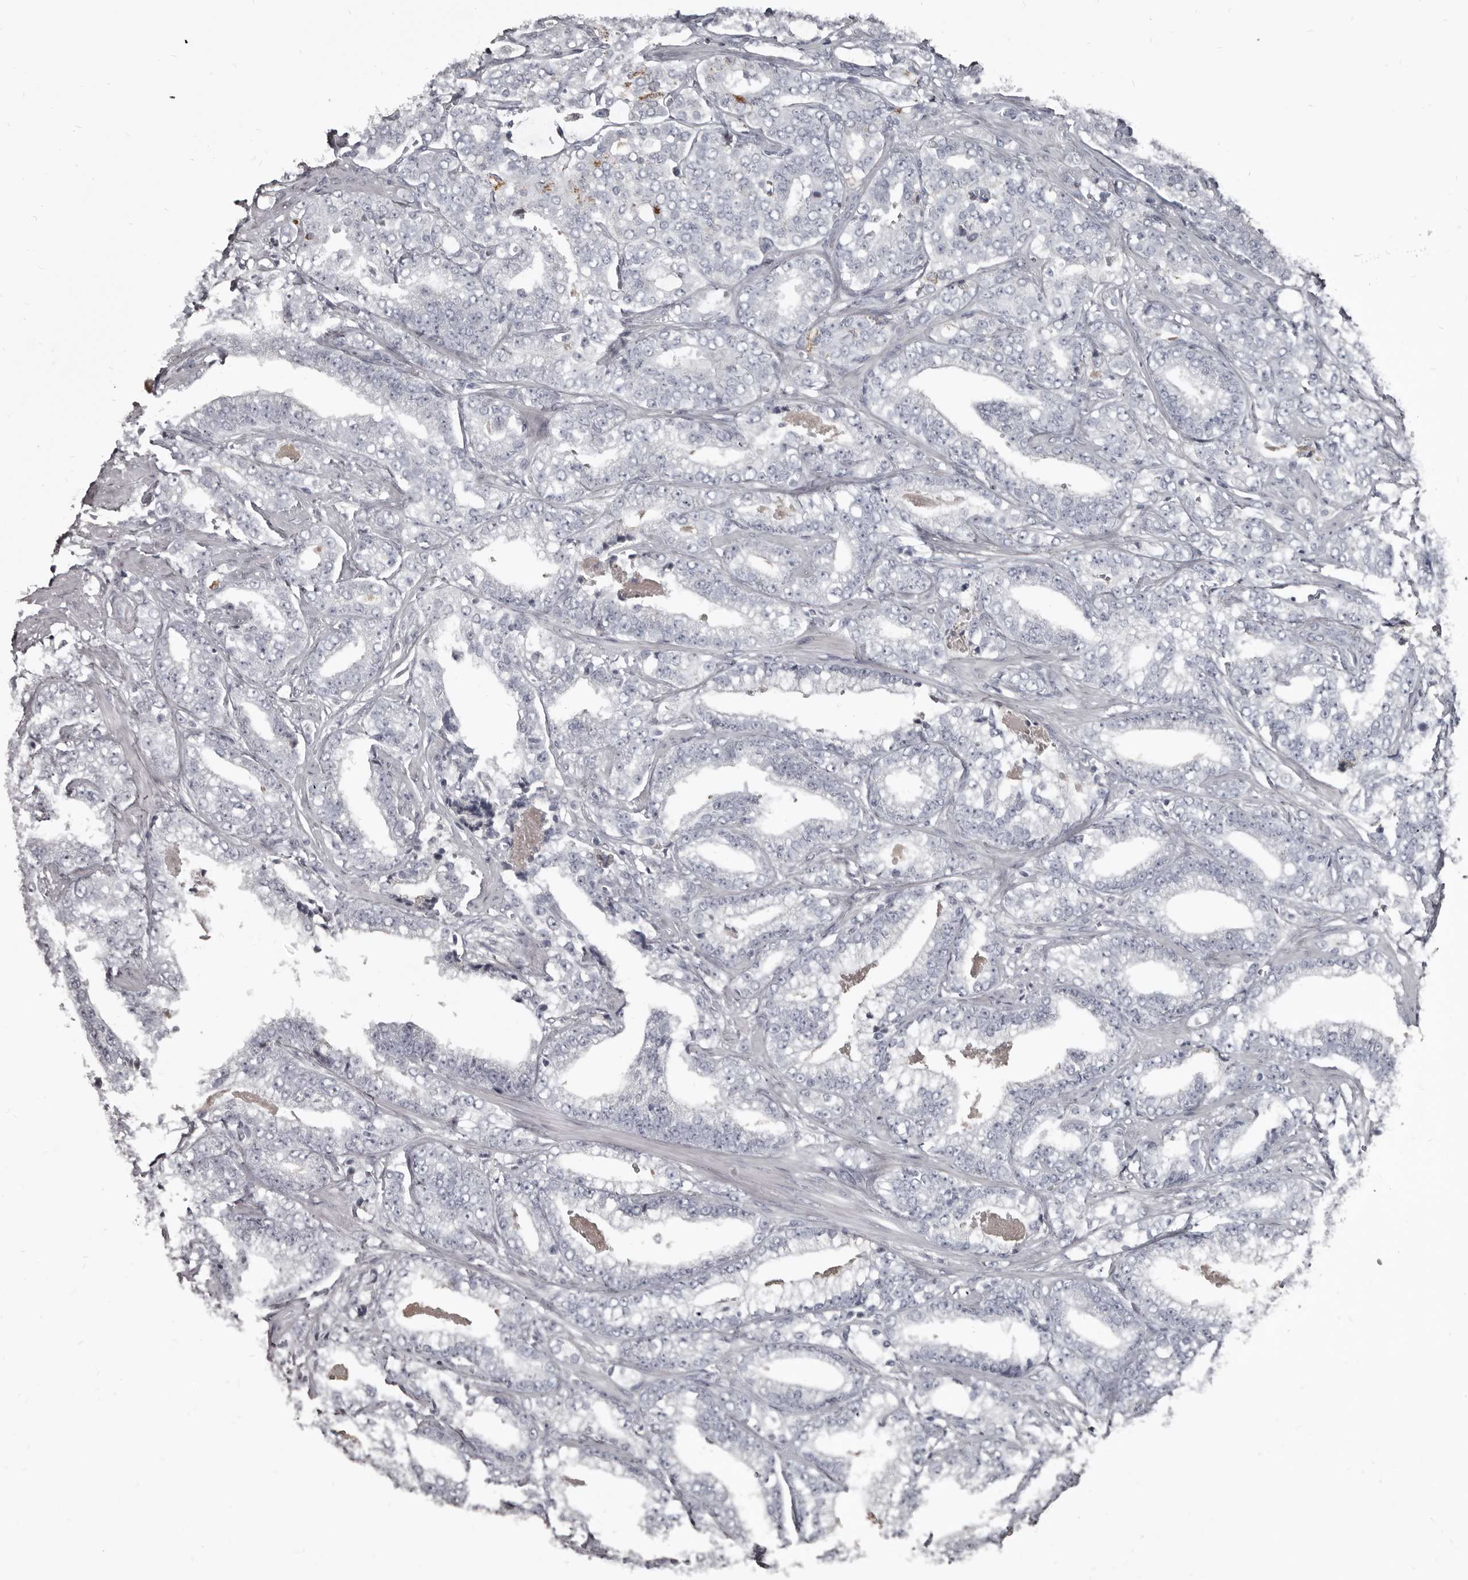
{"staining": {"intensity": "negative", "quantity": "none", "location": "none"}, "tissue": "prostate cancer", "cell_type": "Tumor cells", "image_type": "cancer", "snomed": [{"axis": "morphology", "description": "Adenocarcinoma, High grade"}, {"axis": "topography", "description": "Prostate and seminal vesicle, NOS"}], "caption": "A high-resolution histopathology image shows immunohistochemistry staining of prostate cancer (high-grade adenocarcinoma), which shows no significant expression in tumor cells. (Stains: DAB immunohistochemistry (IHC) with hematoxylin counter stain, Microscopy: brightfield microscopy at high magnification).", "gene": "GREB1", "patient": {"sex": "male", "age": 67}}